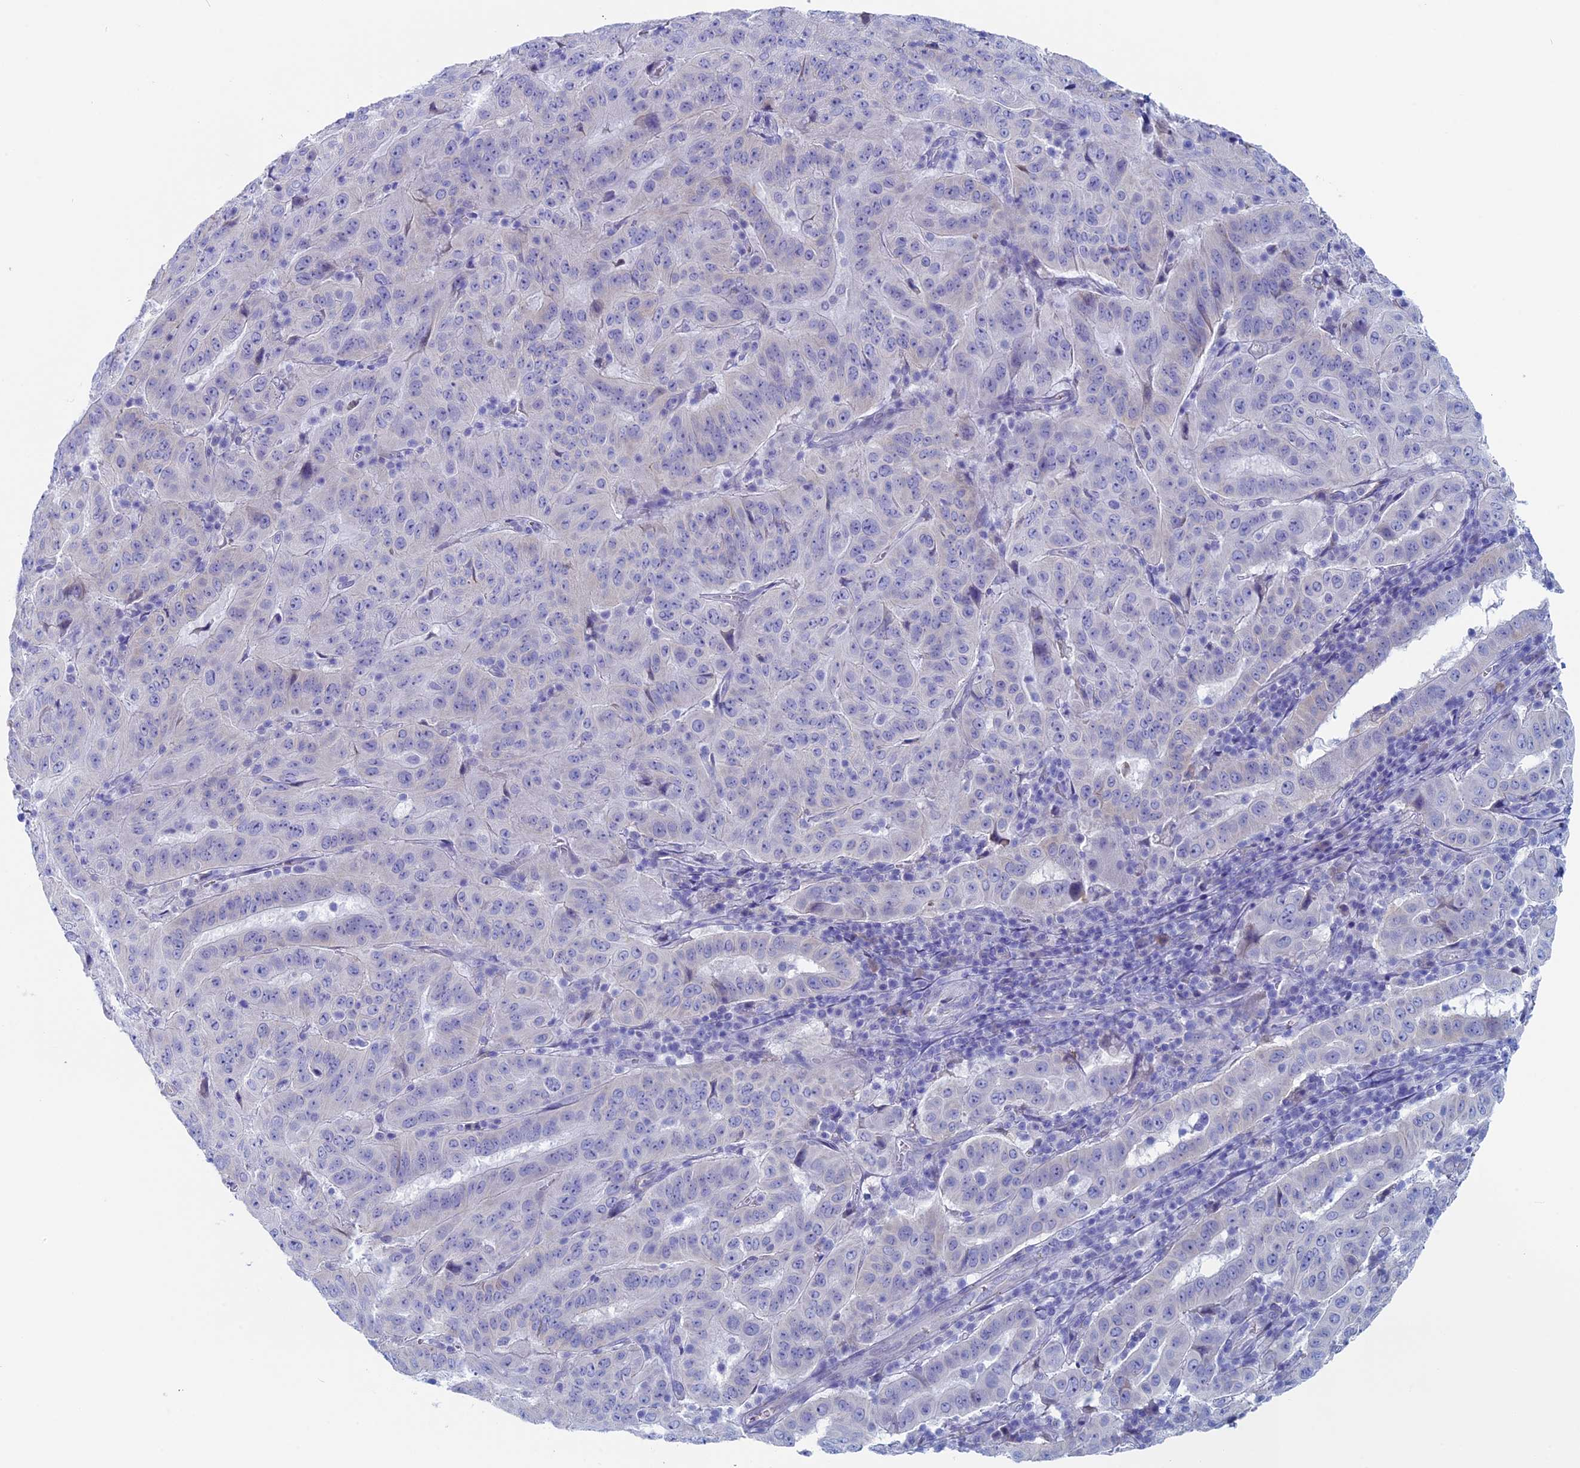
{"staining": {"intensity": "negative", "quantity": "none", "location": "none"}, "tissue": "pancreatic cancer", "cell_type": "Tumor cells", "image_type": "cancer", "snomed": [{"axis": "morphology", "description": "Adenocarcinoma, NOS"}, {"axis": "topography", "description": "Pancreas"}], "caption": "A micrograph of adenocarcinoma (pancreatic) stained for a protein reveals no brown staining in tumor cells.", "gene": "MAGEB6", "patient": {"sex": "male", "age": 63}}